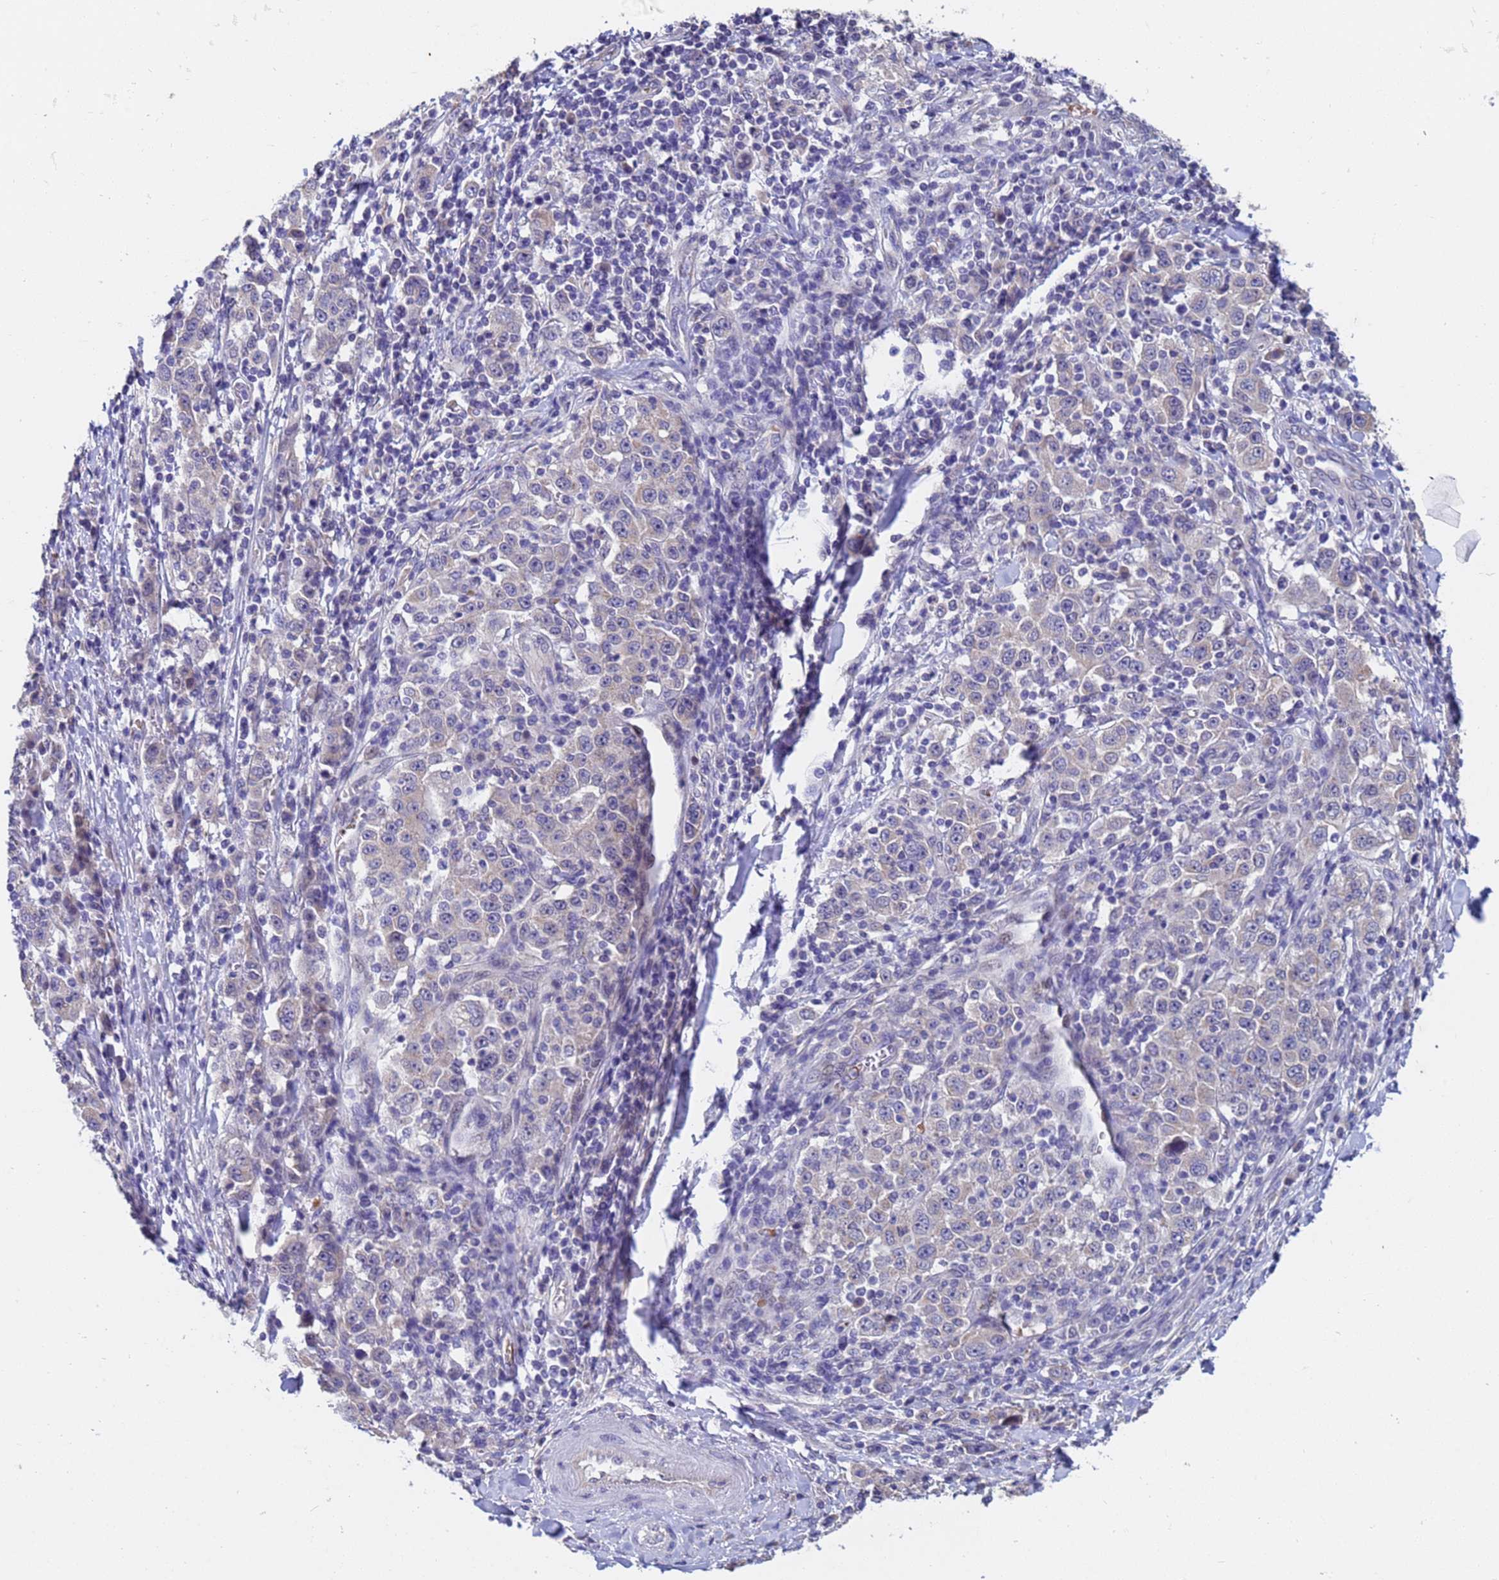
{"staining": {"intensity": "negative", "quantity": "none", "location": "none"}, "tissue": "stomach cancer", "cell_type": "Tumor cells", "image_type": "cancer", "snomed": [{"axis": "morphology", "description": "Normal tissue, NOS"}, {"axis": "morphology", "description": "Adenocarcinoma, NOS"}, {"axis": "topography", "description": "Stomach, upper"}, {"axis": "topography", "description": "Stomach"}], "caption": "Tumor cells are negative for protein expression in human adenocarcinoma (stomach).", "gene": "IHO1", "patient": {"sex": "male", "age": 59}}